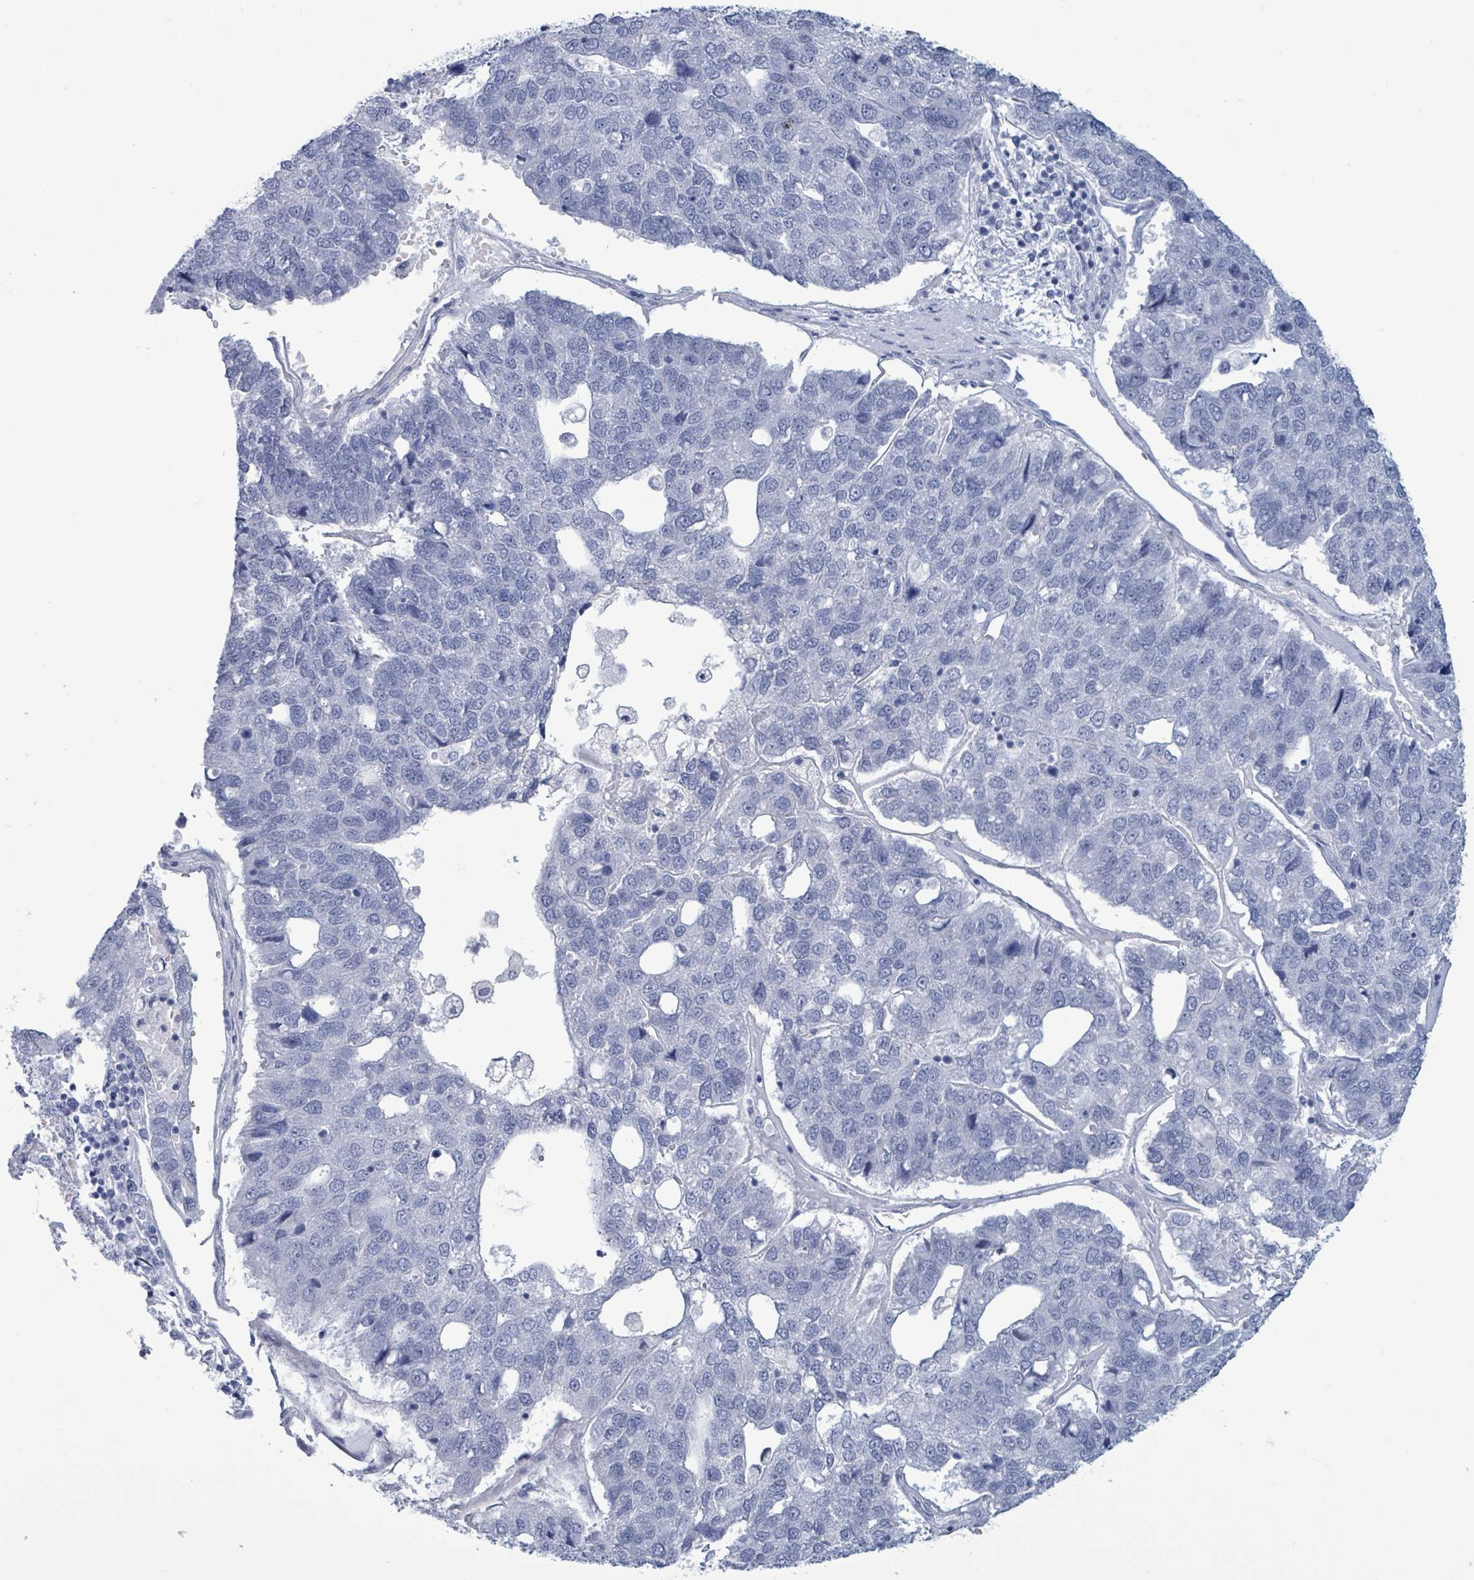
{"staining": {"intensity": "negative", "quantity": "none", "location": "none"}, "tissue": "pancreatic cancer", "cell_type": "Tumor cells", "image_type": "cancer", "snomed": [{"axis": "morphology", "description": "Adenocarcinoma, NOS"}, {"axis": "topography", "description": "Pancreas"}], "caption": "This is an immunohistochemistry histopathology image of human adenocarcinoma (pancreatic). There is no positivity in tumor cells.", "gene": "NKX2-1", "patient": {"sex": "female", "age": 61}}